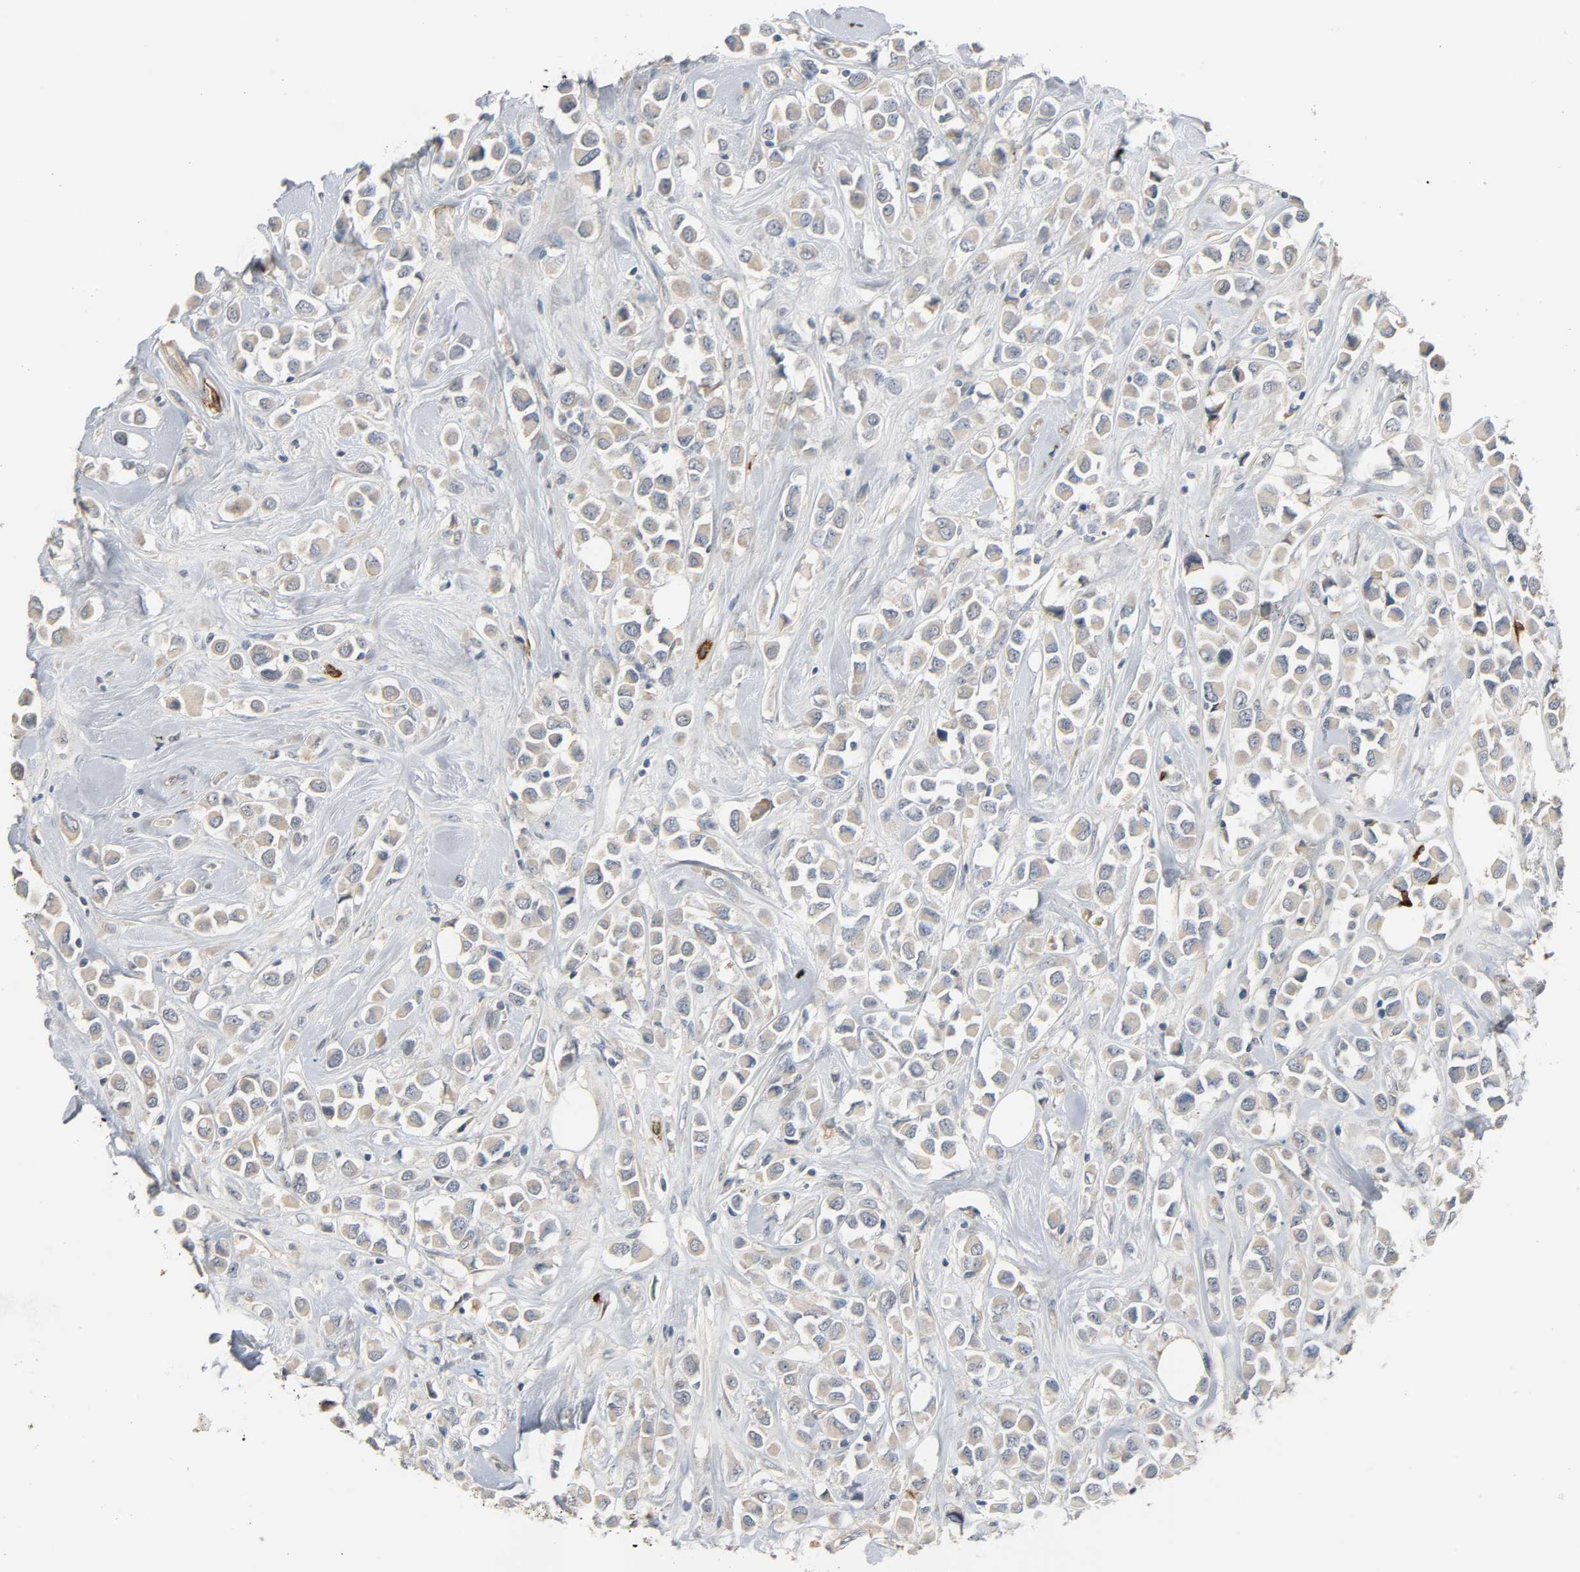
{"staining": {"intensity": "weak", "quantity": ">75%", "location": "cytoplasmic/membranous"}, "tissue": "breast cancer", "cell_type": "Tumor cells", "image_type": "cancer", "snomed": [{"axis": "morphology", "description": "Duct carcinoma"}, {"axis": "topography", "description": "Breast"}], "caption": "IHC of human breast cancer (intraductal carcinoma) exhibits low levels of weak cytoplasmic/membranous positivity in about >75% of tumor cells.", "gene": "LIMCH1", "patient": {"sex": "female", "age": 61}}